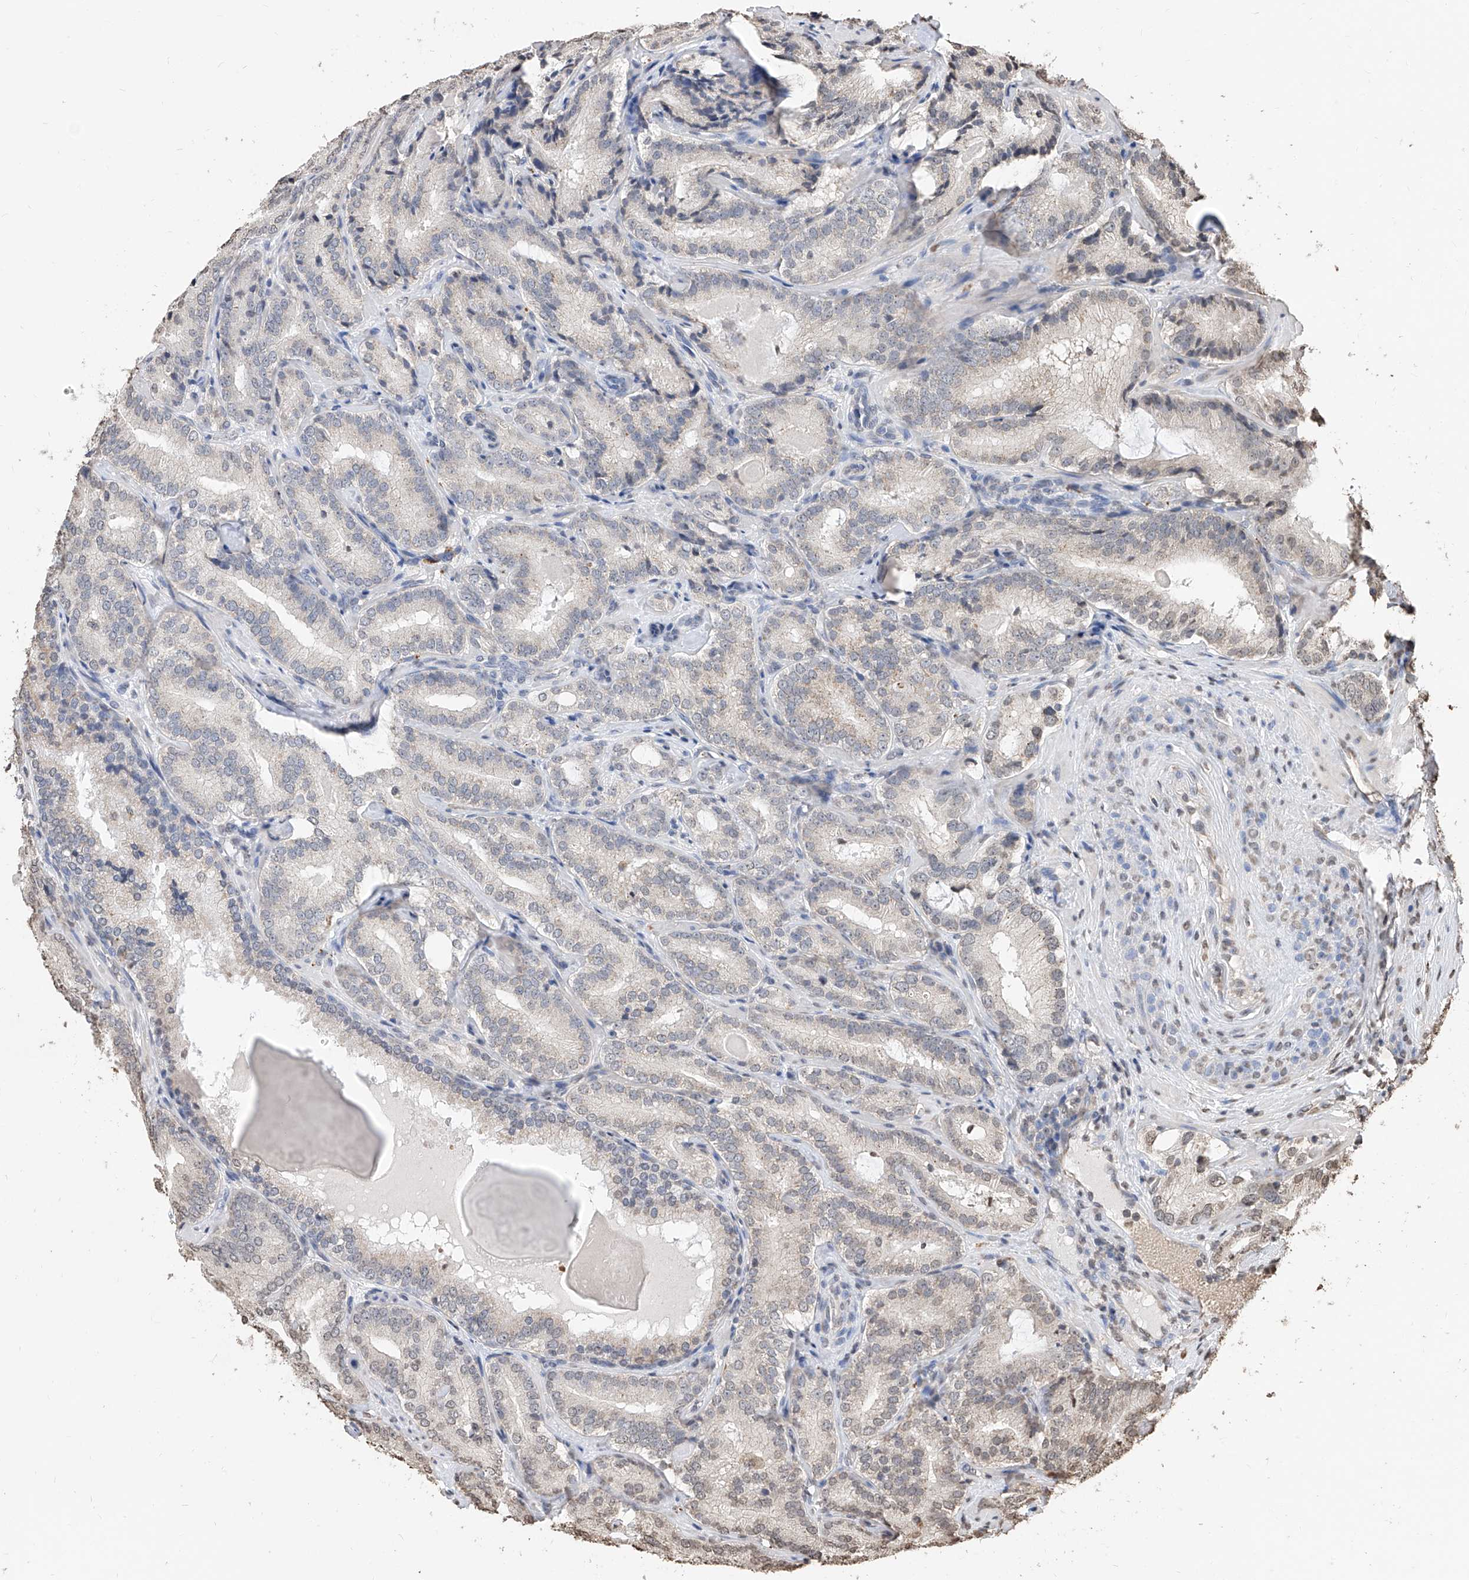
{"staining": {"intensity": "negative", "quantity": "none", "location": "none"}, "tissue": "prostate cancer", "cell_type": "Tumor cells", "image_type": "cancer", "snomed": [{"axis": "morphology", "description": "Adenocarcinoma, High grade"}, {"axis": "topography", "description": "Prostate"}], "caption": "Immunohistochemistry photomicrograph of human prostate cancer (high-grade adenocarcinoma) stained for a protein (brown), which shows no positivity in tumor cells. The staining was performed using DAB (3,3'-diaminobenzidine) to visualize the protein expression in brown, while the nuclei were stained in blue with hematoxylin (Magnification: 20x).", "gene": "RP9", "patient": {"sex": "male", "age": 57}}